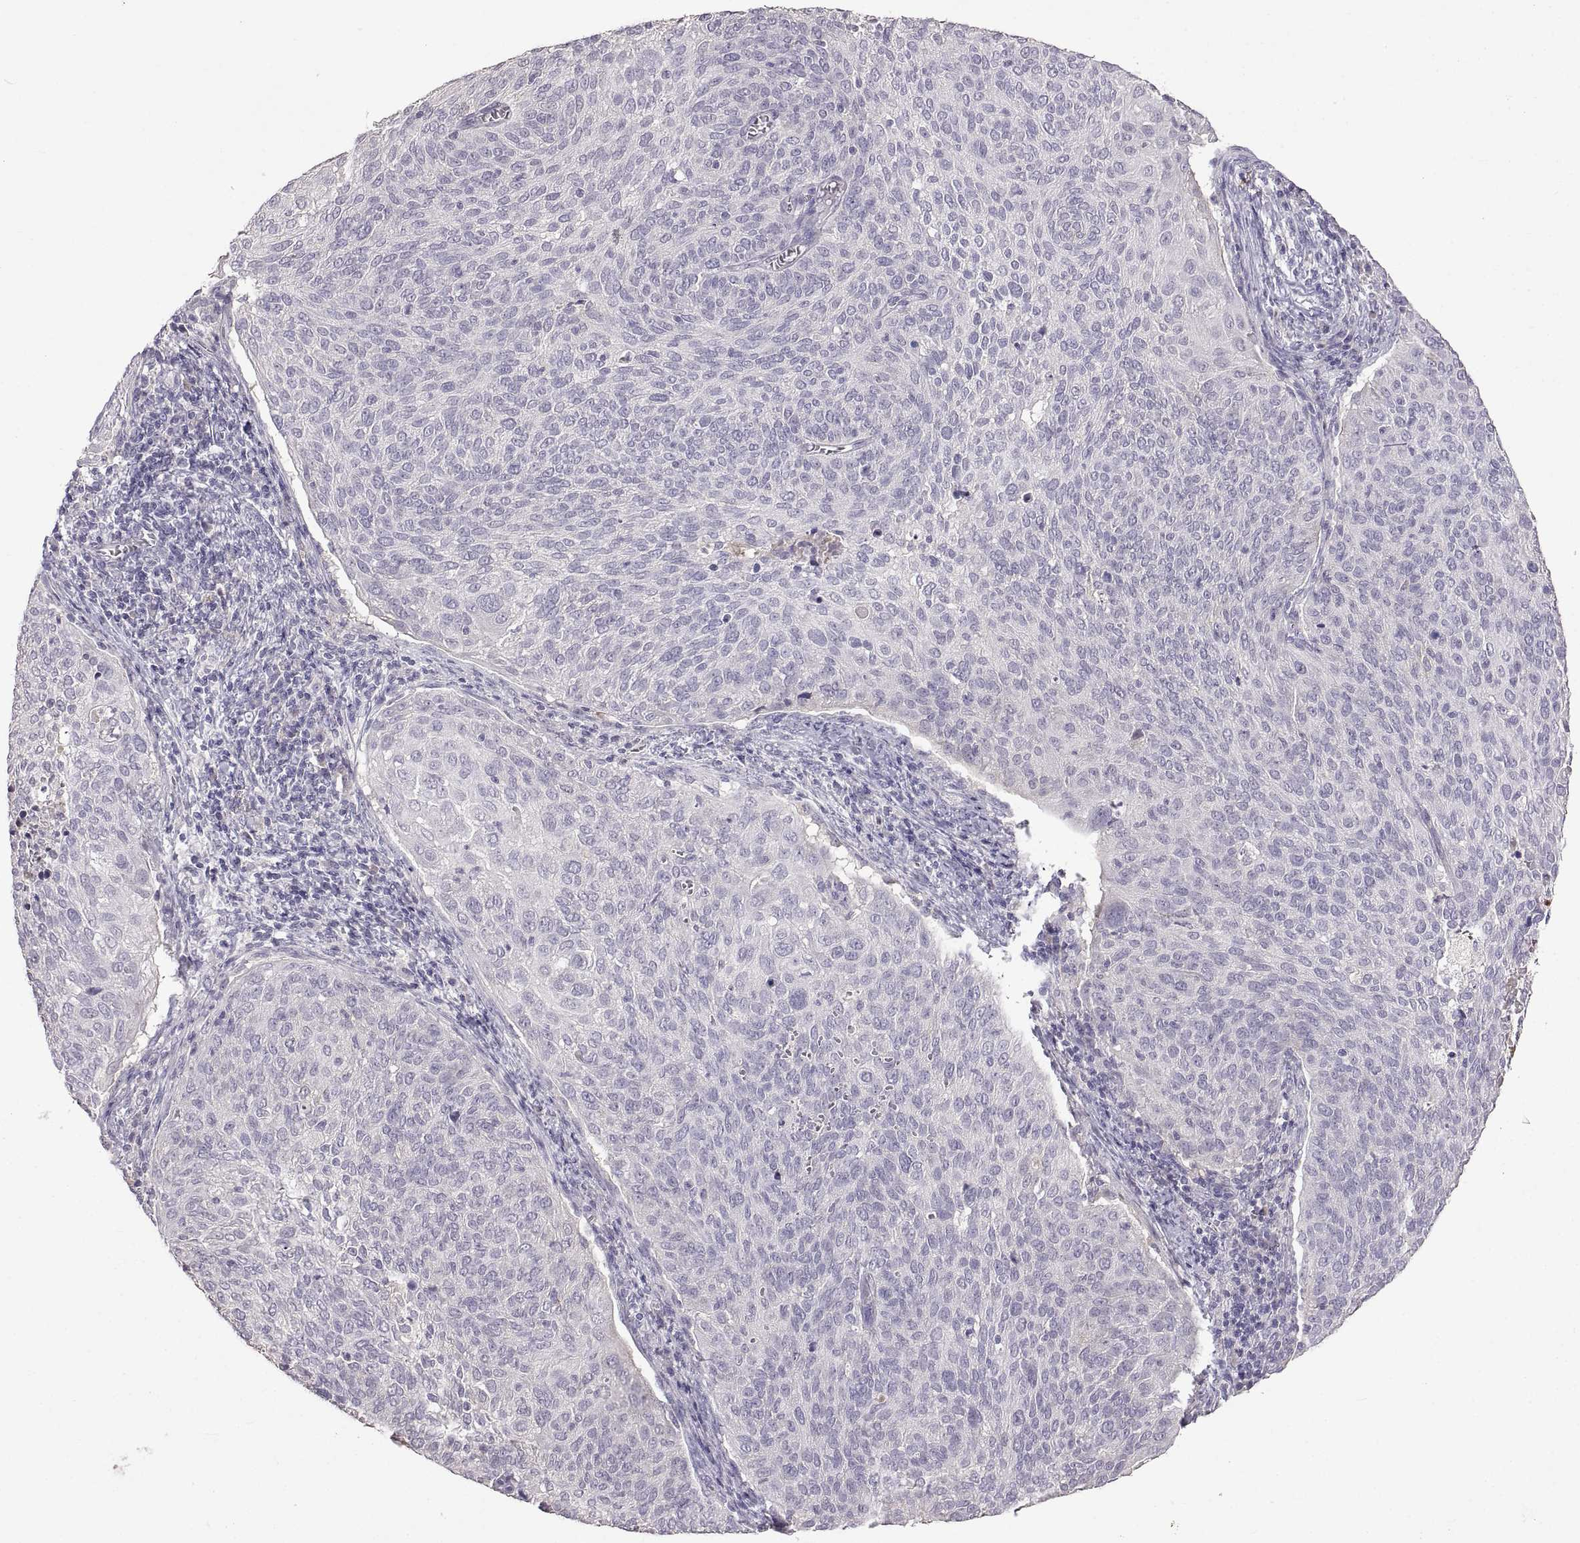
{"staining": {"intensity": "negative", "quantity": "none", "location": "none"}, "tissue": "cervical cancer", "cell_type": "Tumor cells", "image_type": "cancer", "snomed": [{"axis": "morphology", "description": "Squamous cell carcinoma, NOS"}, {"axis": "topography", "description": "Cervix"}], "caption": "Human squamous cell carcinoma (cervical) stained for a protein using immunohistochemistry (IHC) demonstrates no positivity in tumor cells.", "gene": "DEFB136", "patient": {"sex": "female", "age": 39}}